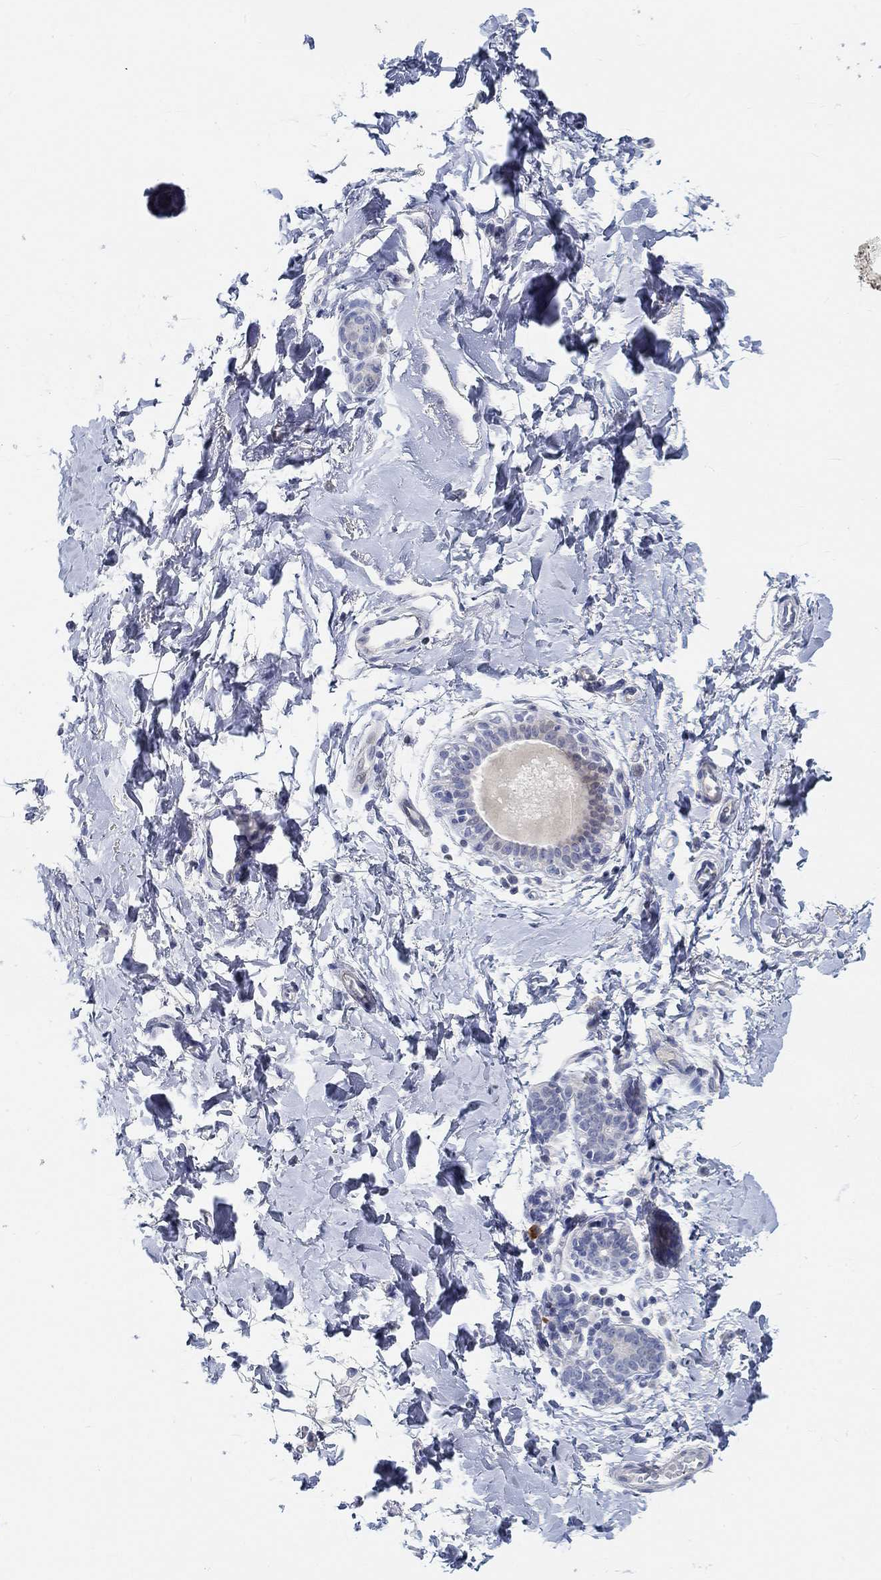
{"staining": {"intensity": "negative", "quantity": "none", "location": "none"}, "tissue": "breast", "cell_type": "Adipocytes", "image_type": "normal", "snomed": [{"axis": "morphology", "description": "Normal tissue, NOS"}, {"axis": "topography", "description": "Breast"}], "caption": "Breast stained for a protein using immunohistochemistry (IHC) exhibits no positivity adipocytes.", "gene": "SNTG2", "patient": {"sex": "female", "age": 37}}